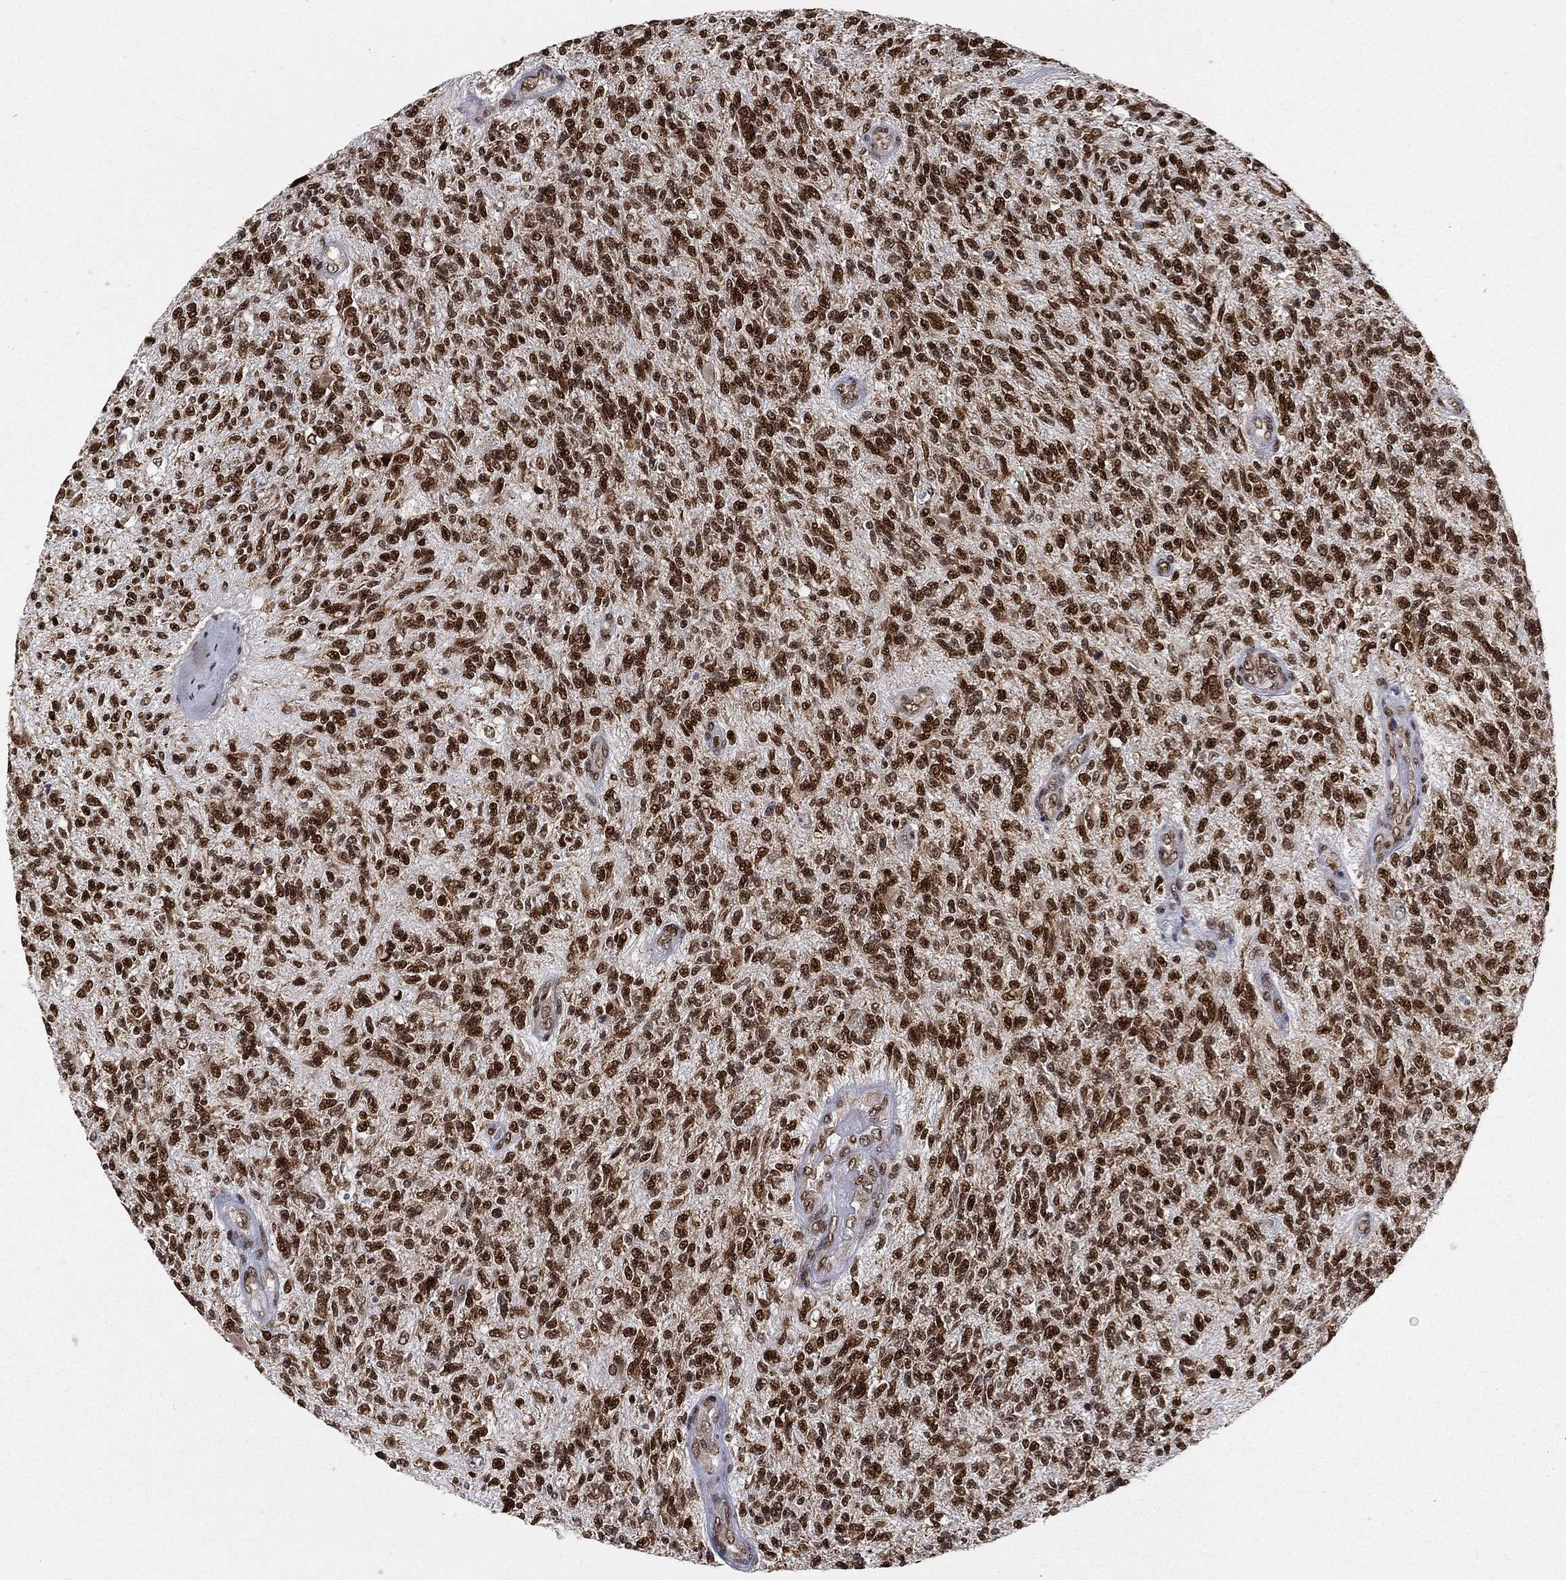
{"staining": {"intensity": "strong", "quantity": ">75%", "location": "nuclear"}, "tissue": "glioma", "cell_type": "Tumor cells", "image_type": "cancer", "snomed": [{"axis": "morphology", "description": "Glioma, malignant, High grade"}, {"axis": "topography", "description": "Brain"}], "caption": "Human glioma stained with a brown dye displays strong nuclear positive positivity in approximately >75% of tumor cells.", "gene": "FUBP3", "patient": {"sex": "male", "age": 56}}